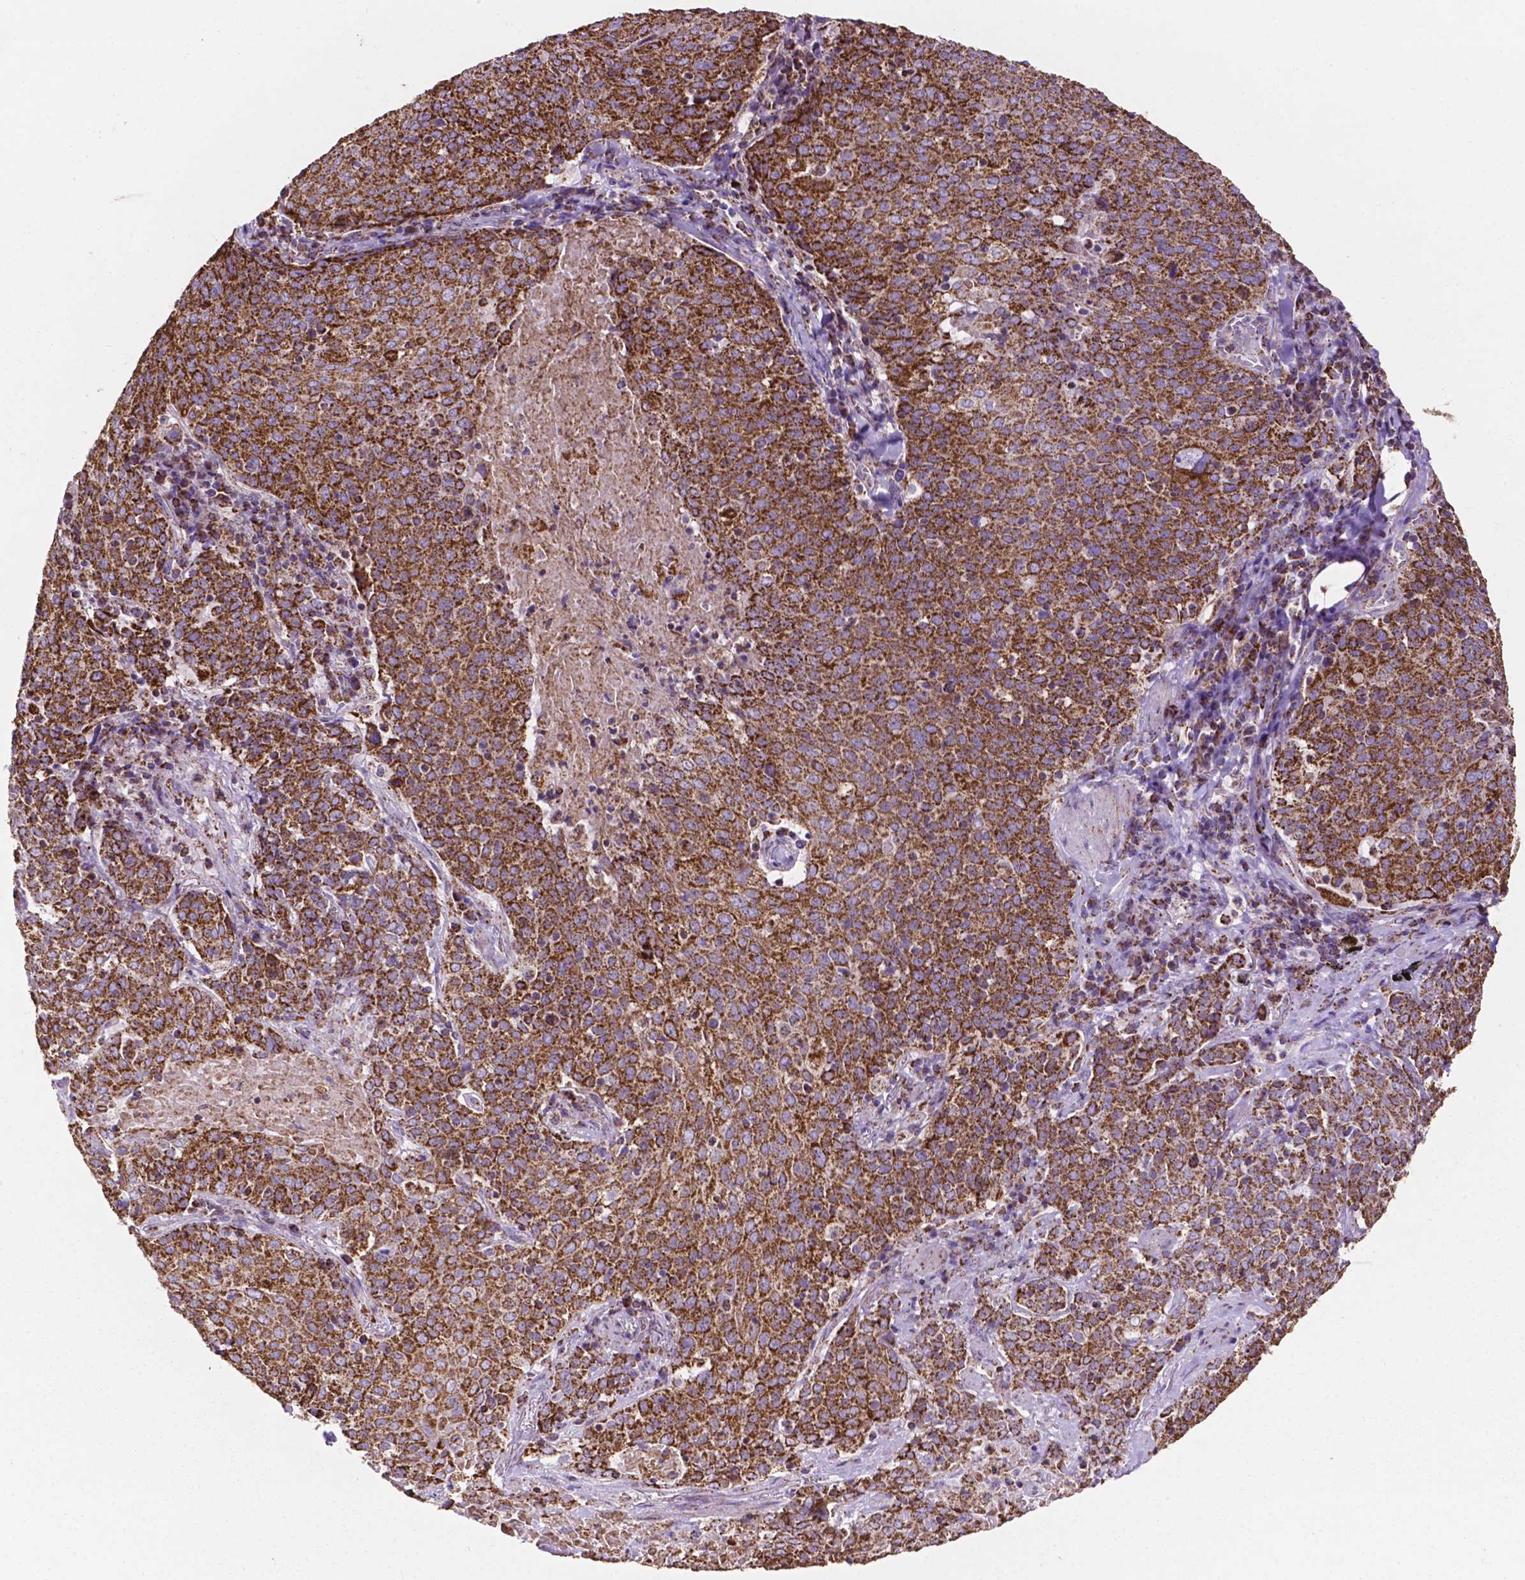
{"staining": {"intensity": "strong", "quantity": ">75%", "location": "cytoplasmic/membranous"}, "tissue": "lung cancer", "cell_type": "Tumor cells", "image_type": "cancer", "snomed": [{"axis": "morphology", "description": "Squamous cell carcinoma, NOS"}, {"axis": "topography", "description": "Lung"}], "caption": "Tumor cells display high levels of strong cytoplasmic/membranous staining in approximately >75% of cells in squamous cell carcinoma (lung).", "gene": "HSPD1", "patient": {"sex": "male", "age": 82}}